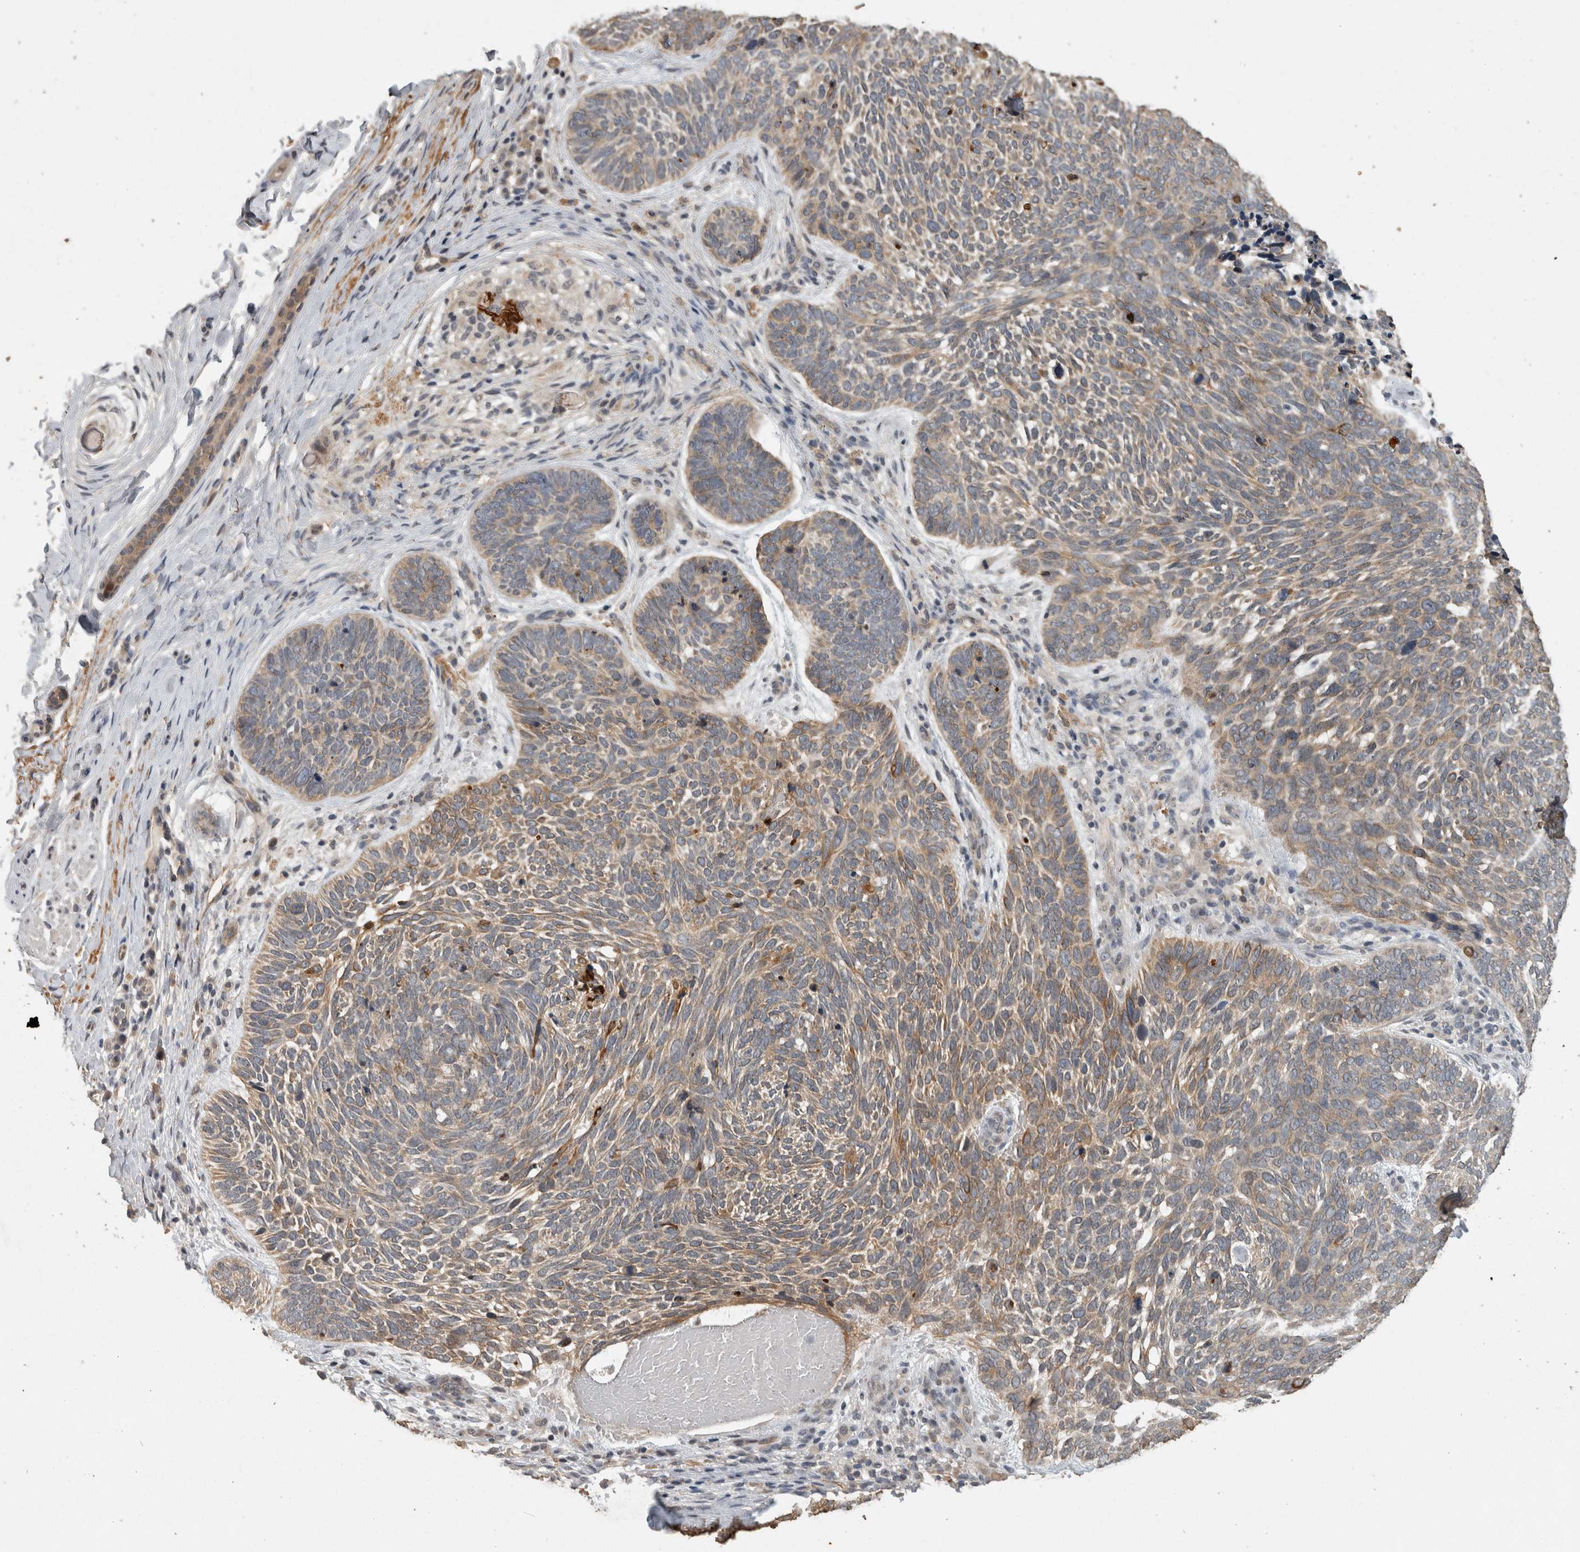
{"staining": {"intensity": "weak", "quantity": ">75%", "location": "cytoplasmic/membranous"}, "tissue": "skin cancer", "cell_type": "Tumor cells", "image_type": "cancer", "snomed": [{"axis": "morphology", "description": "Basal cell carcinoma"}, {"axis": "topography", "description": "Skin"}], "caption": "Brown immunohistochemical staining in skin cancer (basal cell carcinoma) reveals weak cytoplasmic/membranous positivity in approximately >75% of tumor cells.", "gene": "RHPN1", "patient": {"sex": "female", "age": 85}}